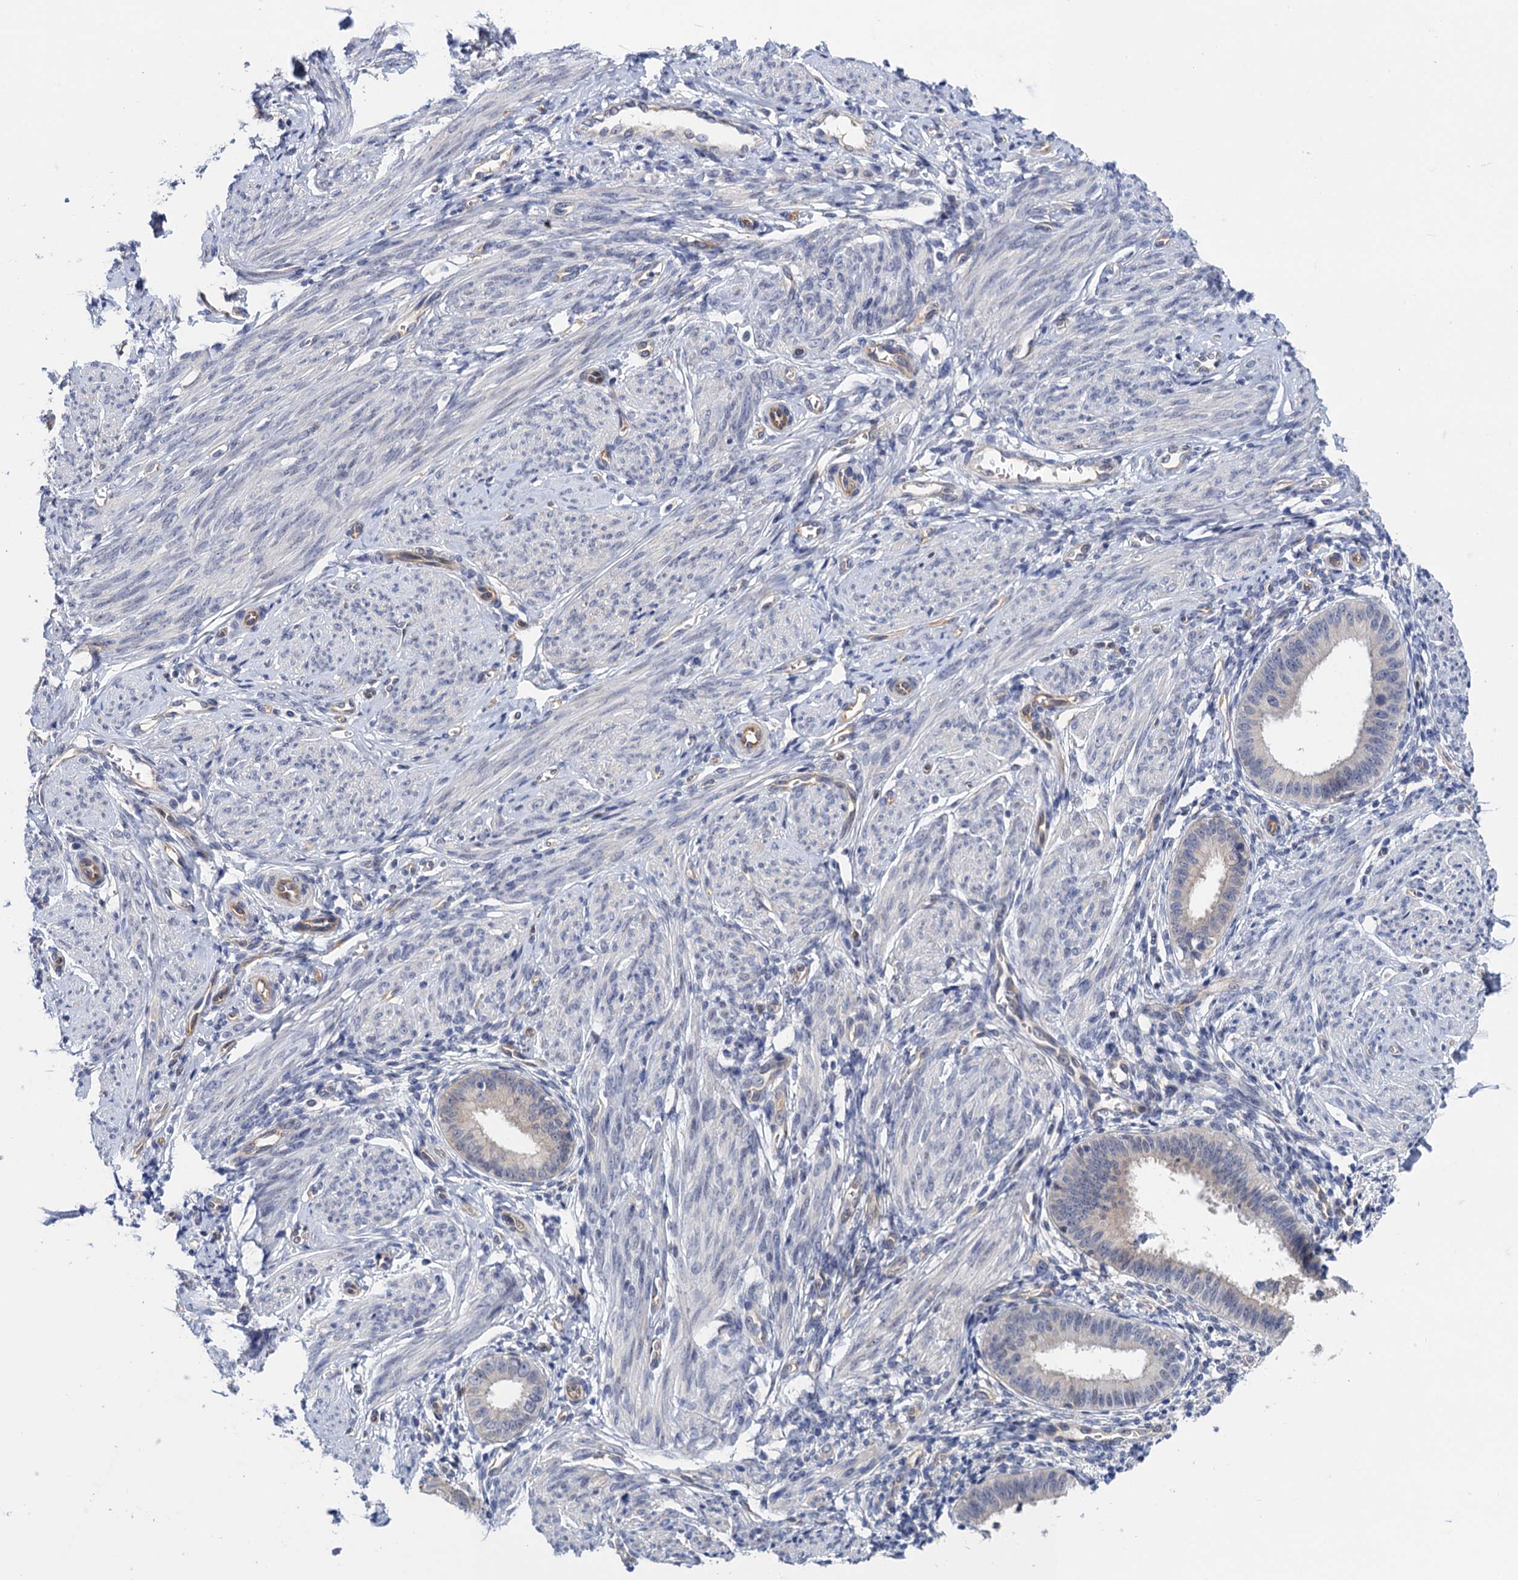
{"staining": {"intensity": "negative", "quantity": "none", "location": "none"}, "tissue": "endometrium", "cell_type": "Cells in endometrial stroma", "image_type": "normal", "snomed": [{"axis": "morphology", "description": "Normal tissue, NOS"}, {"axis": "topography", "description": "Uterus"}, {"axis": "topography", "description": "Endometrium"}], "caption": "A high-resolution photomicrograph shows immunohistochemistry staining of benign endometrium, which reveals no significant positivity in cells in endometrial stroma.", "gene": "NEK8", "patient": {"sex": "female", "age": 48}}